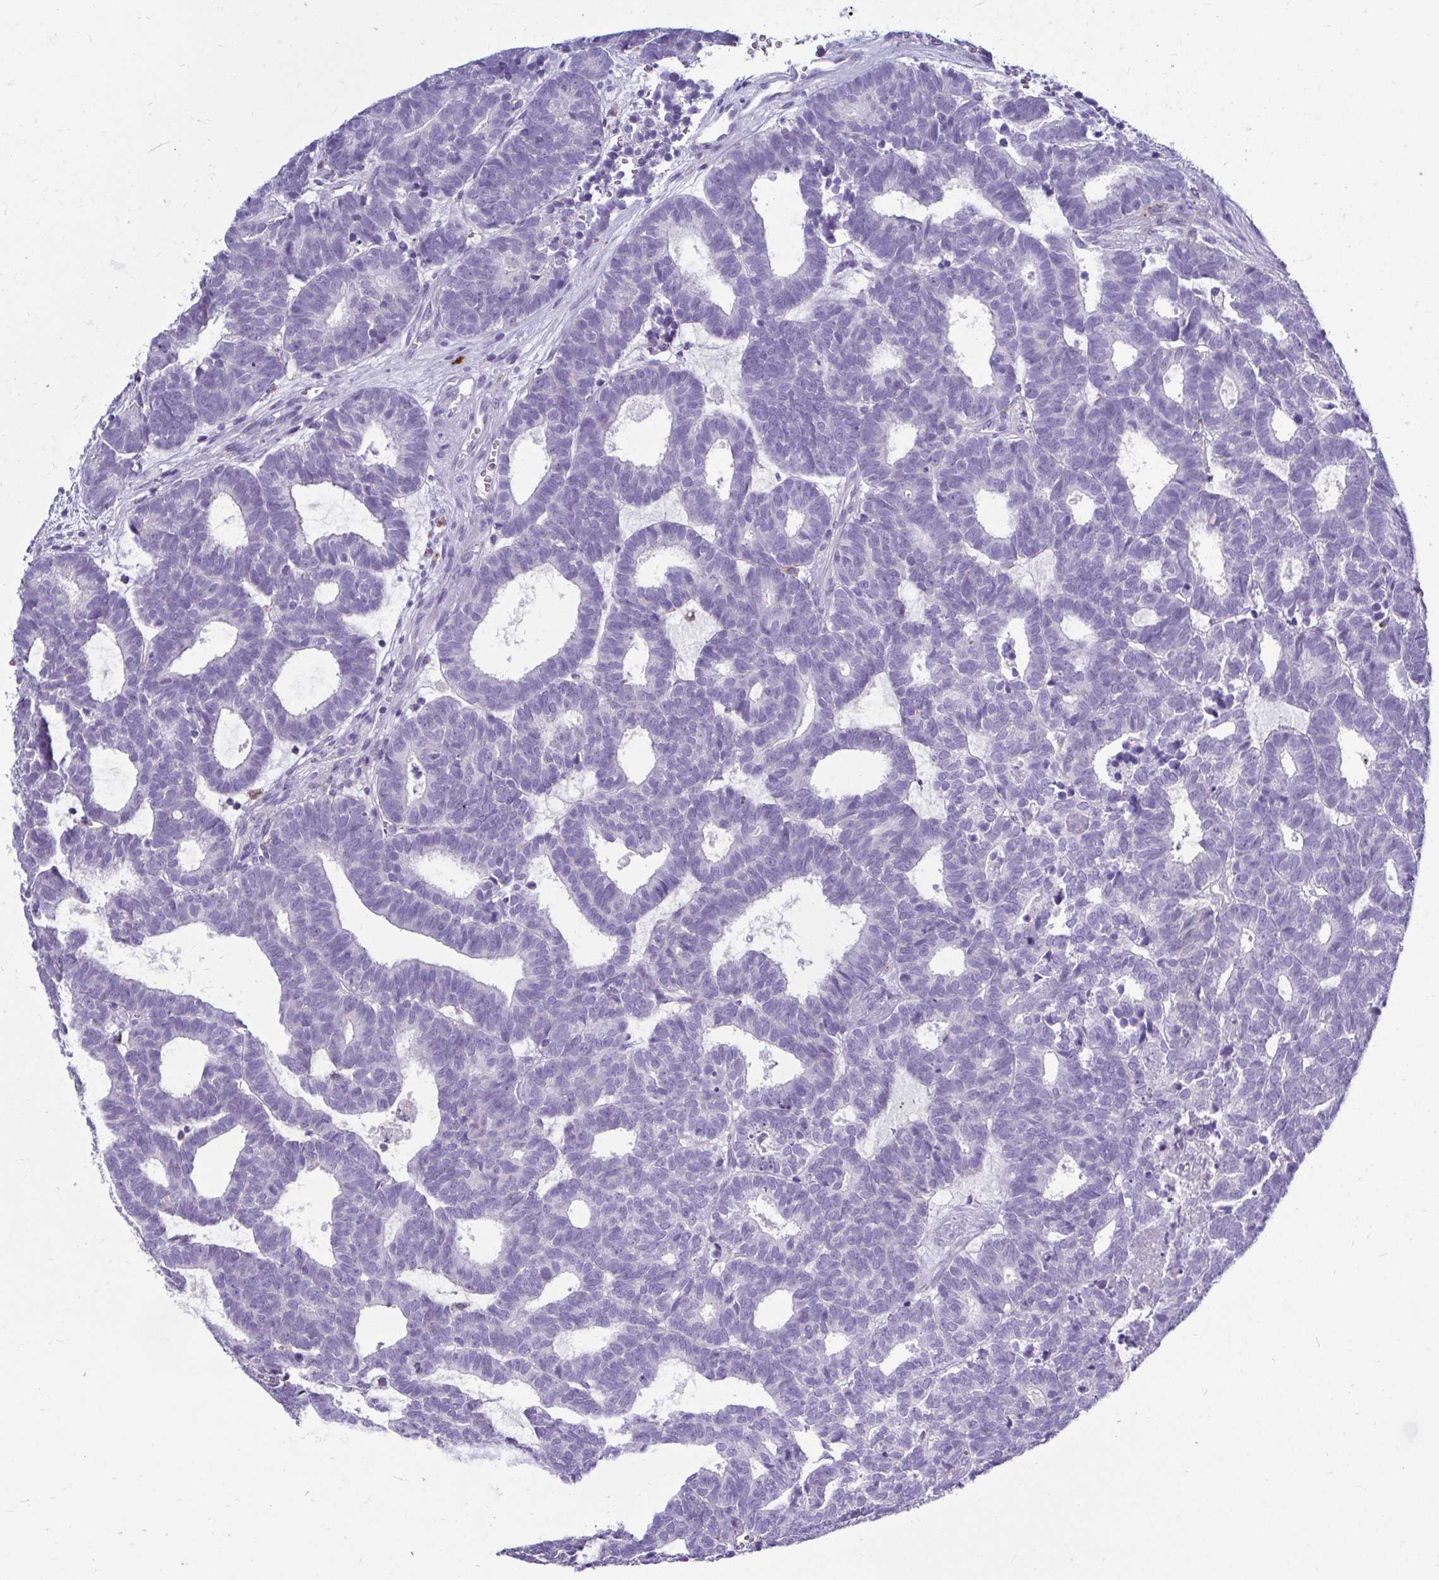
{"staining": {"intensity": "negative", "quantity": "none", "location": "none"}, "tissue": "head and neck cancer", "cell_type": "Tumor cells", "image_type": "cancer", "snomed": [{"axis": "morphology", "description": "Adenocarcinoma, NOS"}, {"axis": "topography", "description": "Head-Neck"}], "caption": "This is an immunohistochemistry (IHC) photomicrograph of human head and neck cancer. There is no staining in tumor cells.", "gene": "CTSZ", "patient": {"sex": "female", "age": 81}}